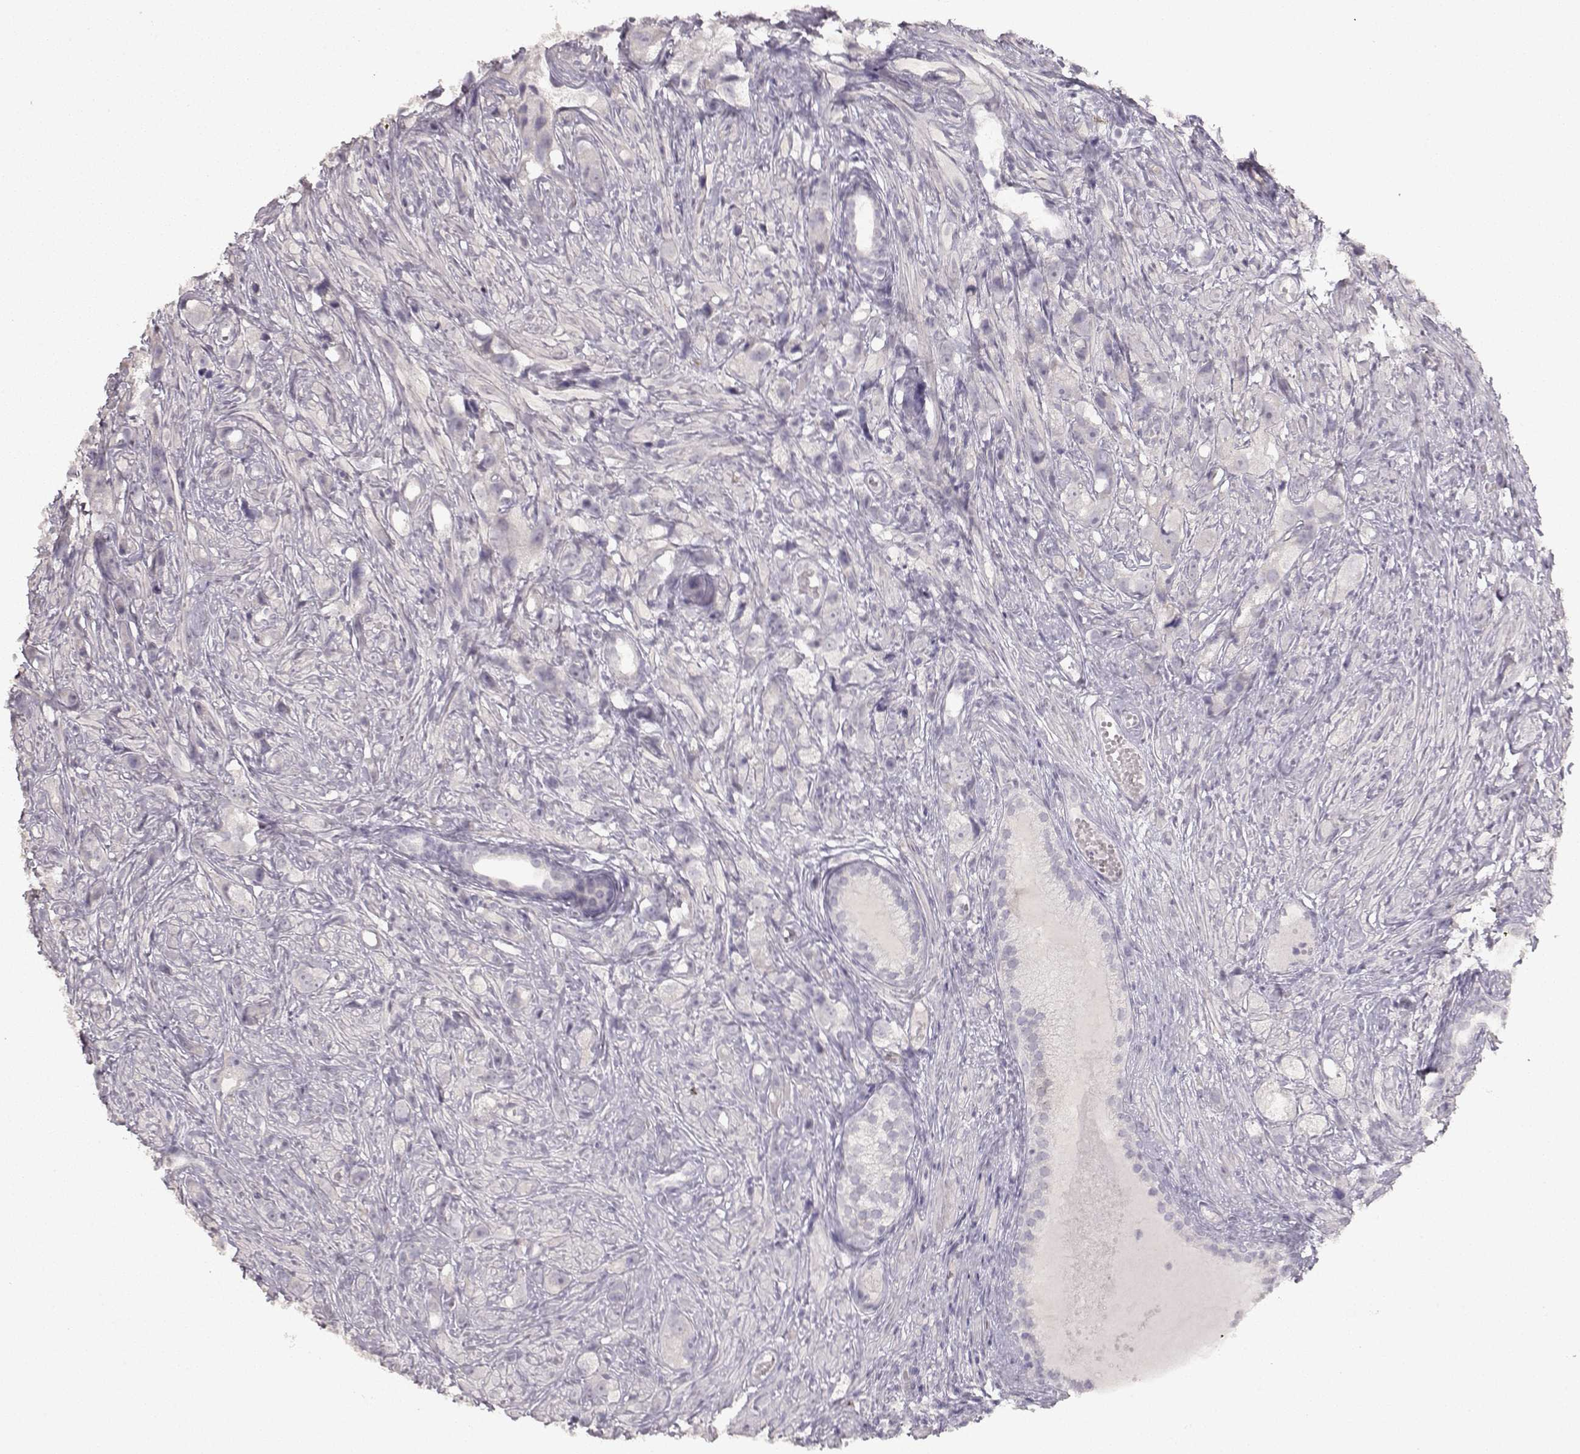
{"staining": {"intensity": "negative", "quantity": "none", "location": "none"}, "tissue": "prostate cancer", "cell_type": "Tumor cells", "image_type": "cancer", "snomed": [{"axis": "morphology", "description": "Adenocarcinoma, High grade"}, {"axis": "topography", "description": "Prostate"}], "caption": "This is a image of IHC staining of prostate cancer (adenocarcinoma (high-grade)), which shows no positivity in tumor cells.", "gene": "S100B", "patient": {"sex": "male", "age": 75}}